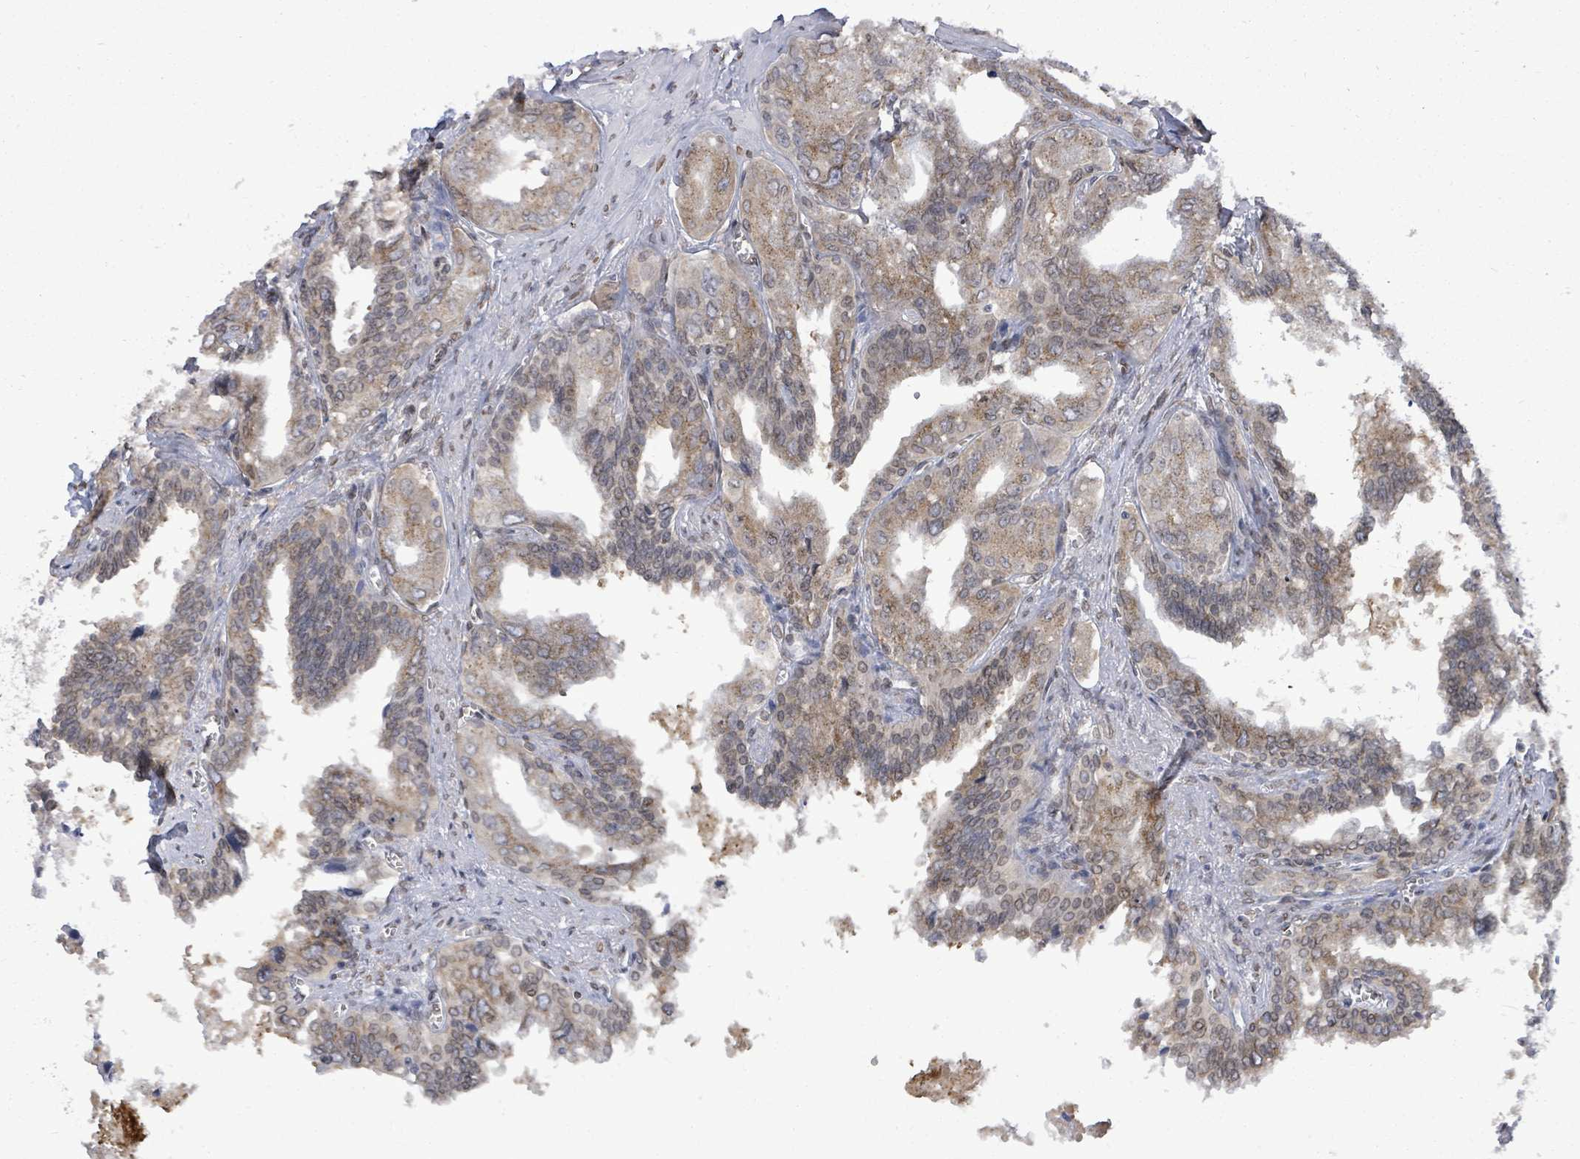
{"staining": {"intensity": "moderate", "quantity": "25%-75%", "location": "cytoplasmic/membranous"}, "tissue": "seminal vesicle", "cell_type": "Glandular cells", "image_type": "normal", "snomed": [{"axis": "morphology", "description": "Normal tissue, NOS"}, {"axis": "topography", "description": "Seminal veicle"}], "caption": "DAB immunohistochemical staining of normal human seminal vesicle shows moderate cytoplasmic/membranous protein staining in about 25%-75% of glandular cells.", "gene": "ARFGAP1", "patient": {"sex": "male", "age": 67}}